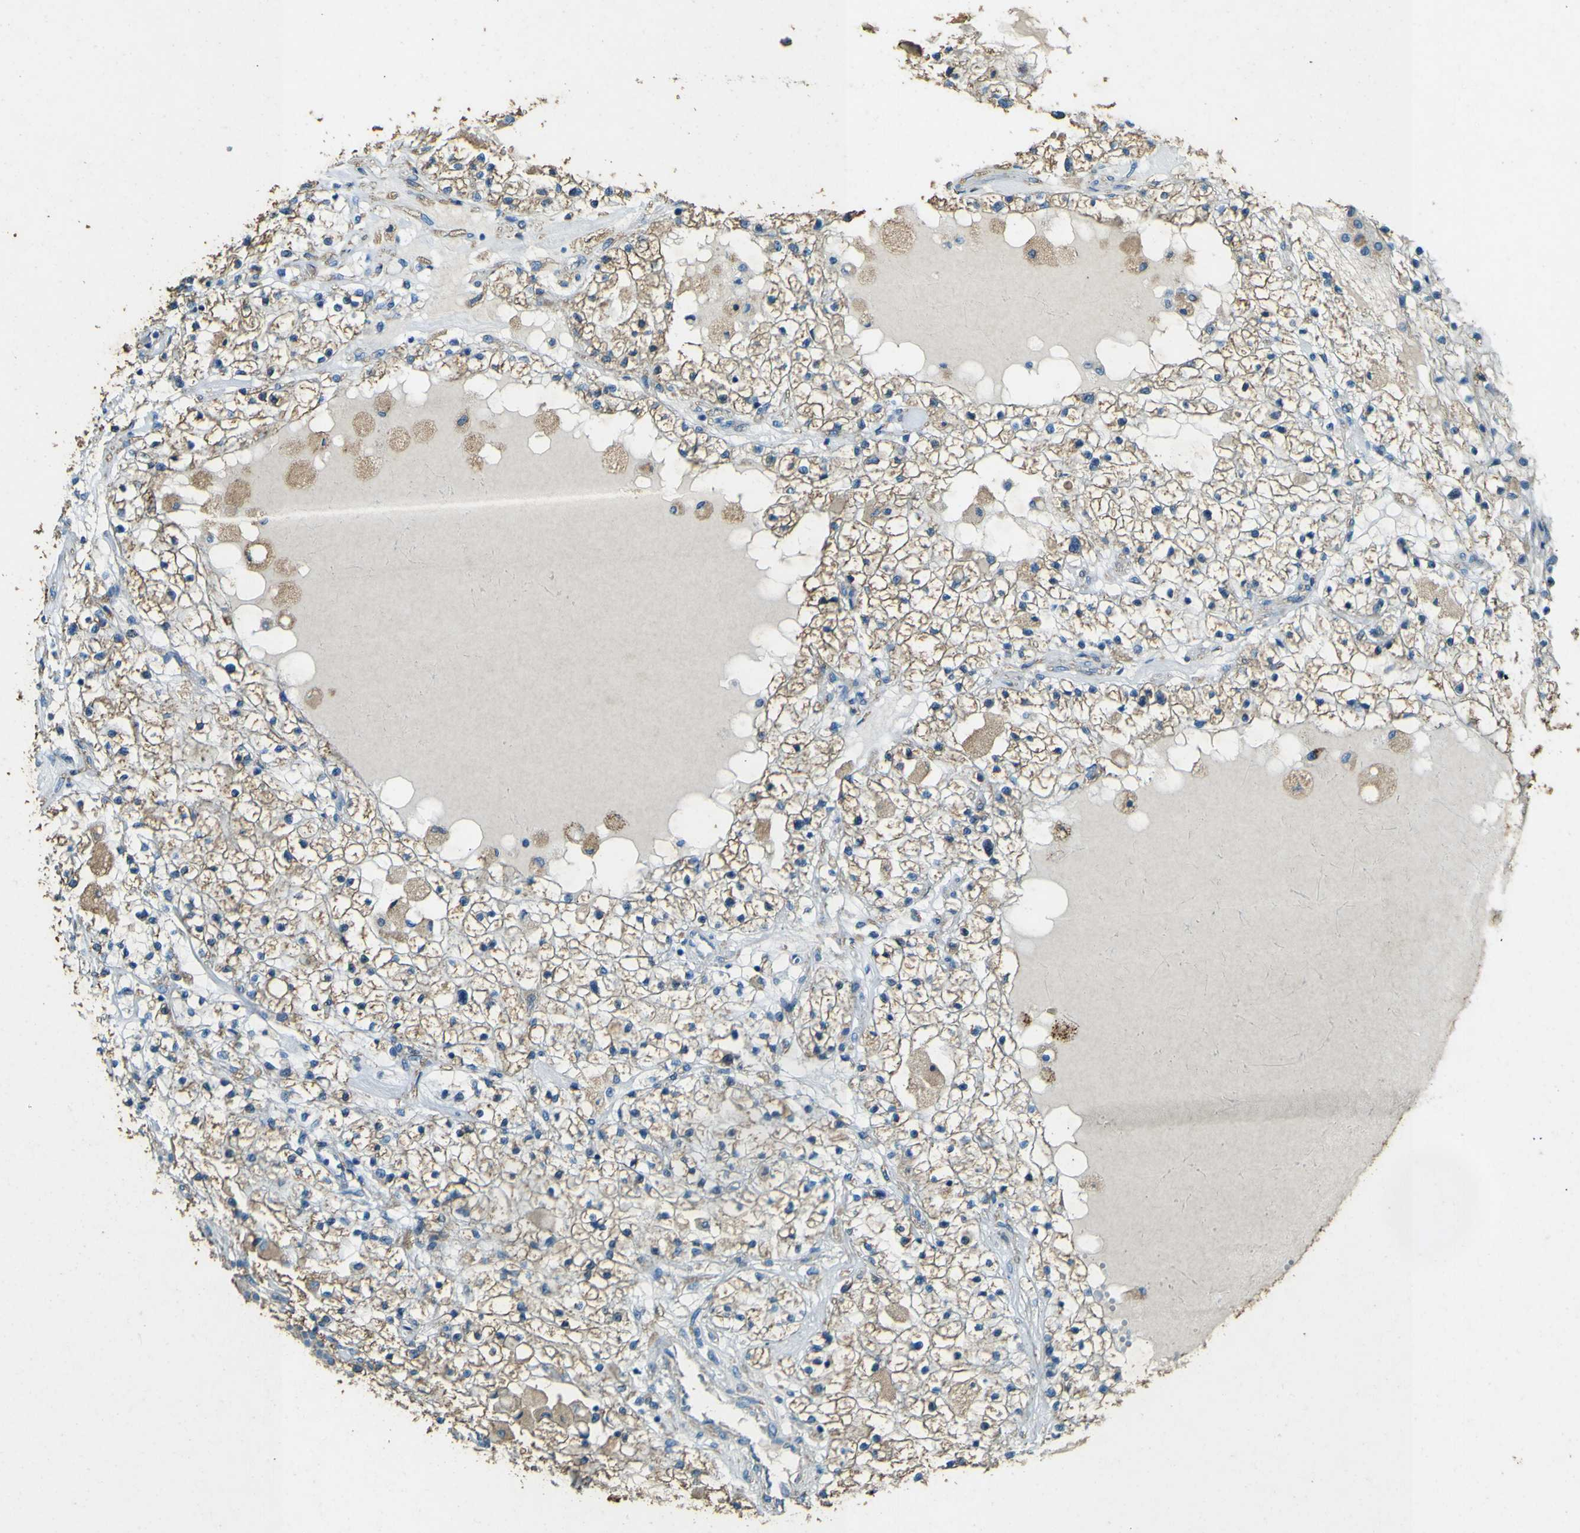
{"staining": {"intensity": "weak", "quantity": ">75%", "location": "cytoplasmic/membranous"}, "tissue": "renal cancer", "cell_type": "Tumor cells", "image_type": "cancer", "snomed": [{"axis": "morphology", "description": "Adenocarcinoma, NOS"}, {"axis": "topography", "description": "Kidney"}], "caption": "This is a histology image of immunohistochemistry (IHC) staining of renal cancer (adenocarcinoma), which shows weak staining in the cytoplasmic/membranous of tumor cells.", "gene": "PDE9A", "patient": {"sex": "male", "age": 68}}